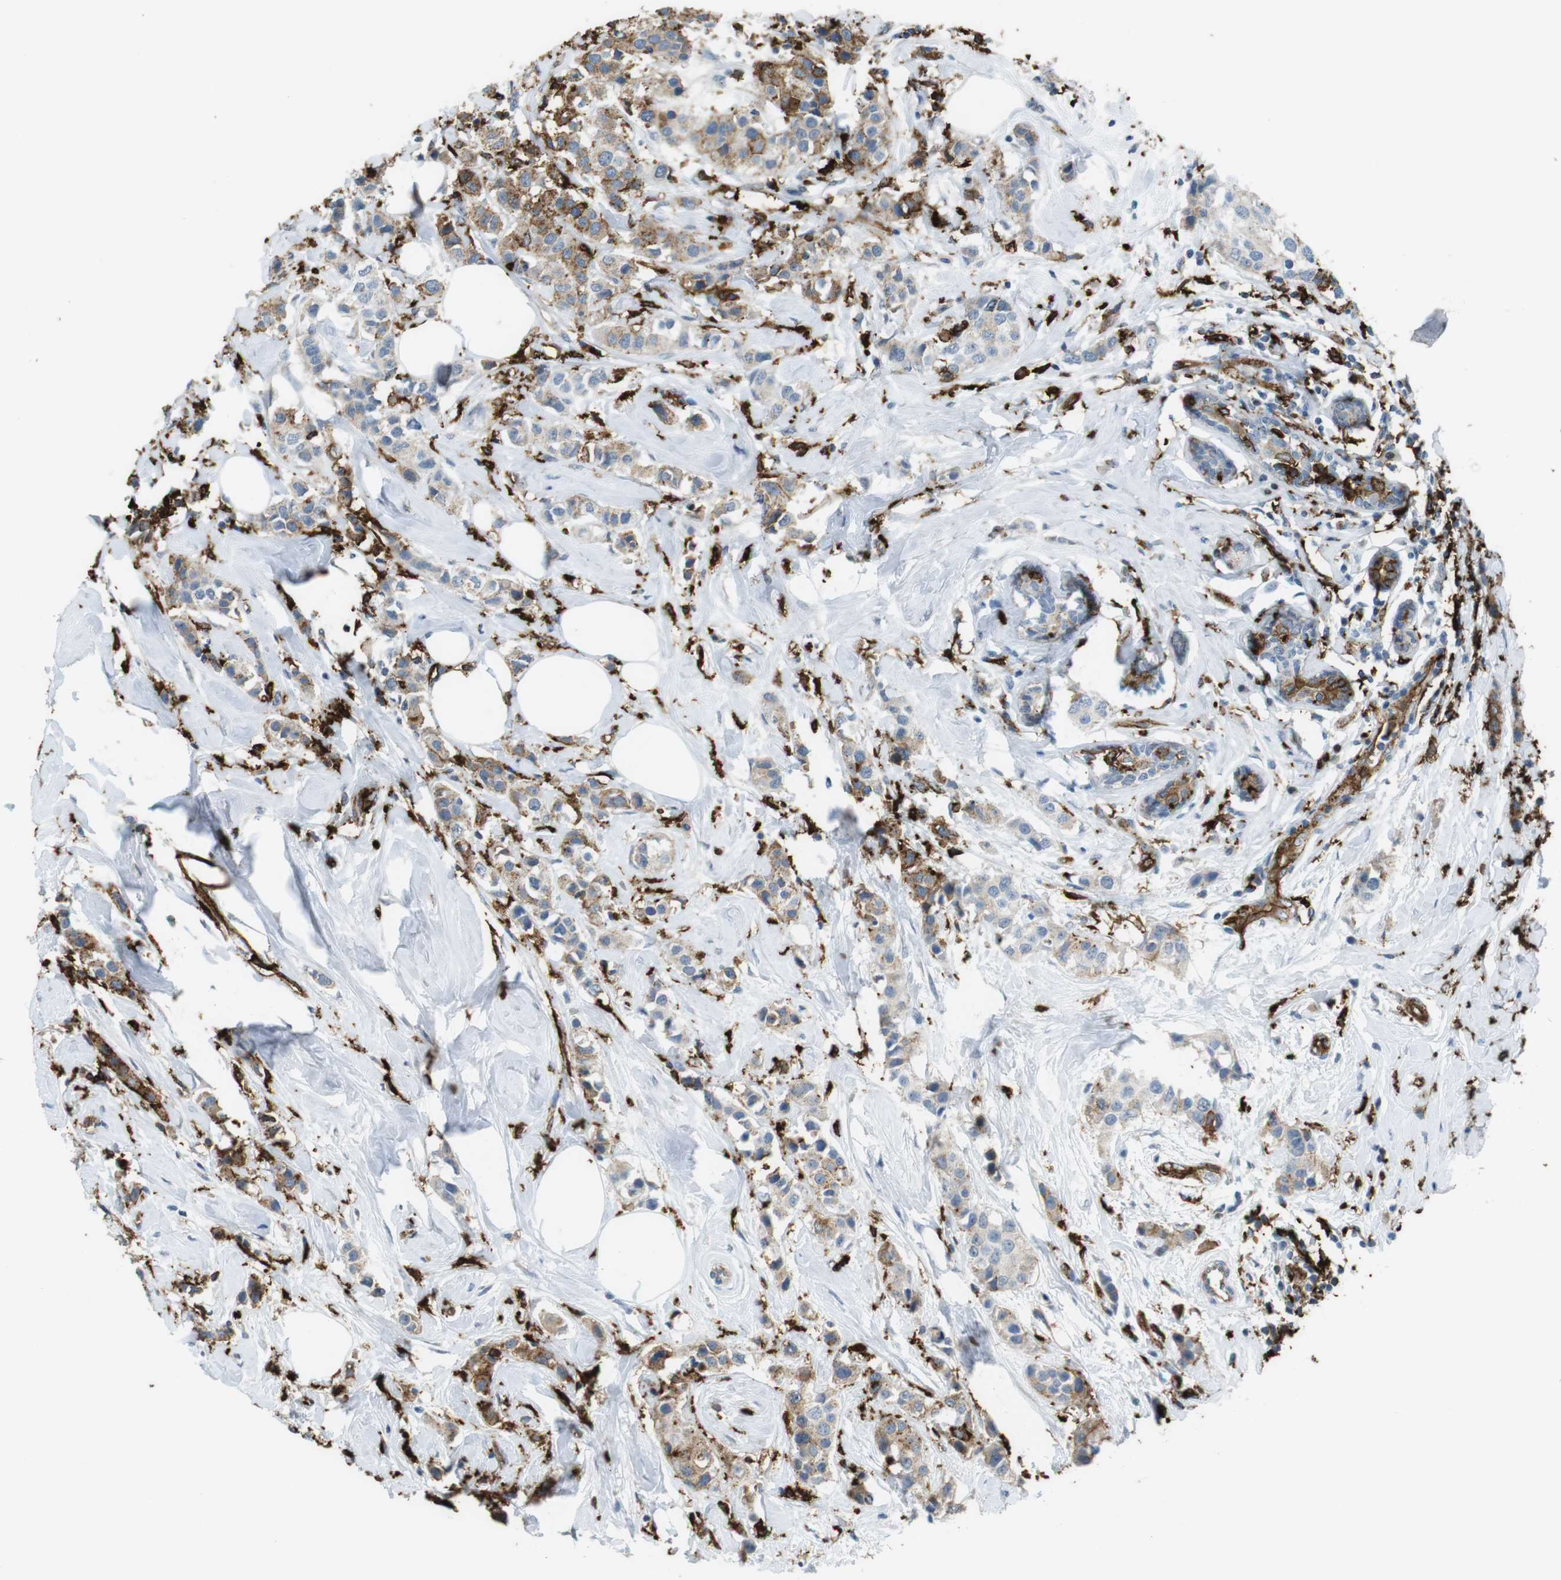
{"staining": {"intensity": "weak", "quantity": ">75%", "location": "cytoplasmic/membranous"}, "tissue": "breast cancer", "cell_type": "Tumor cells", "image_type": "cancer", "snomed": [{"axis": "morphology", "description": "Normal tissue, NOS"}, {"axis": "morphology", "description": "Duct carcinoma"}, {"axis": "topography", "description": "Breast"}], "caption": "Breast cancer (infiltrating ductal carcinoma) was stained to show a protein in brown. There is low levels of weak cytoplasmic/membranous expression in approximately >75% of tumor cells. The staining is performed using DAB (3,3'-diaminobenzidine) brown chromogen to label protein expression. The nuclei are counter-stained blue using hematoxylin.", "gene": "HLA-DRA", "patient": {"sex": "female", "age": 50}}